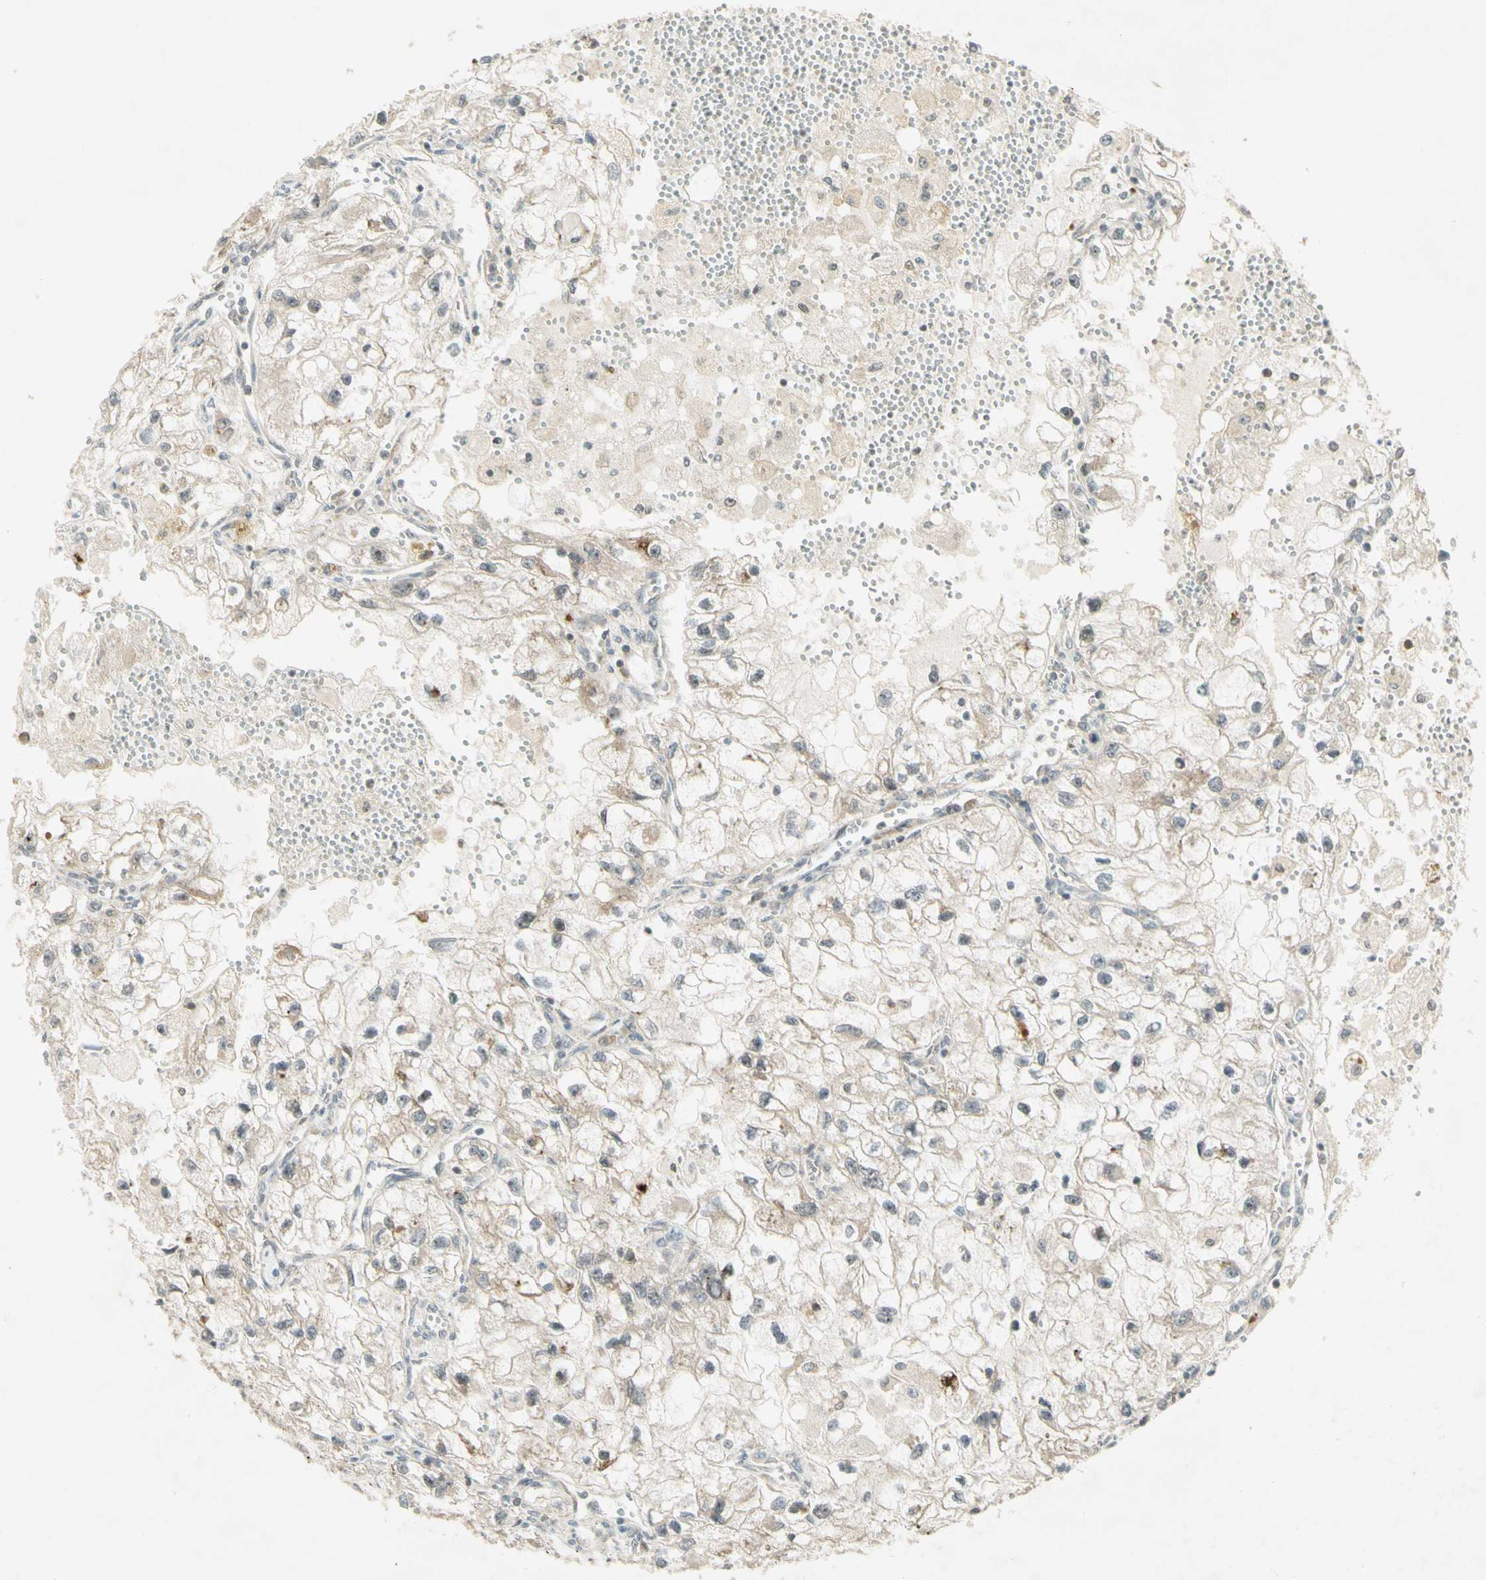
{"staining": {"intensity": "weak", "quantity": "25%-75%", "location": "cytoplasmic/membranous"}, "tissue": "renal cancer", "cell_type": "Tumor cells", "image_type": "cancer", "snomed": [{"axis": "morphology", "description": "Adenocarcinoma, NOS"}, {"axis": "topography", "description": "Kidney"}], "caption": "Weak cytoplasmic/membranous protein expression is identified in approximately 25%-75% of tumor cells in renal adenocarcinoma. The staining was performed using DAB to visualize the protein expression in brown, while the nuclei were stained in blue with hematoxylin (Magnification: 20x).", "gene": "ETF1", "patient": {"sex": "female", "age": 70}}